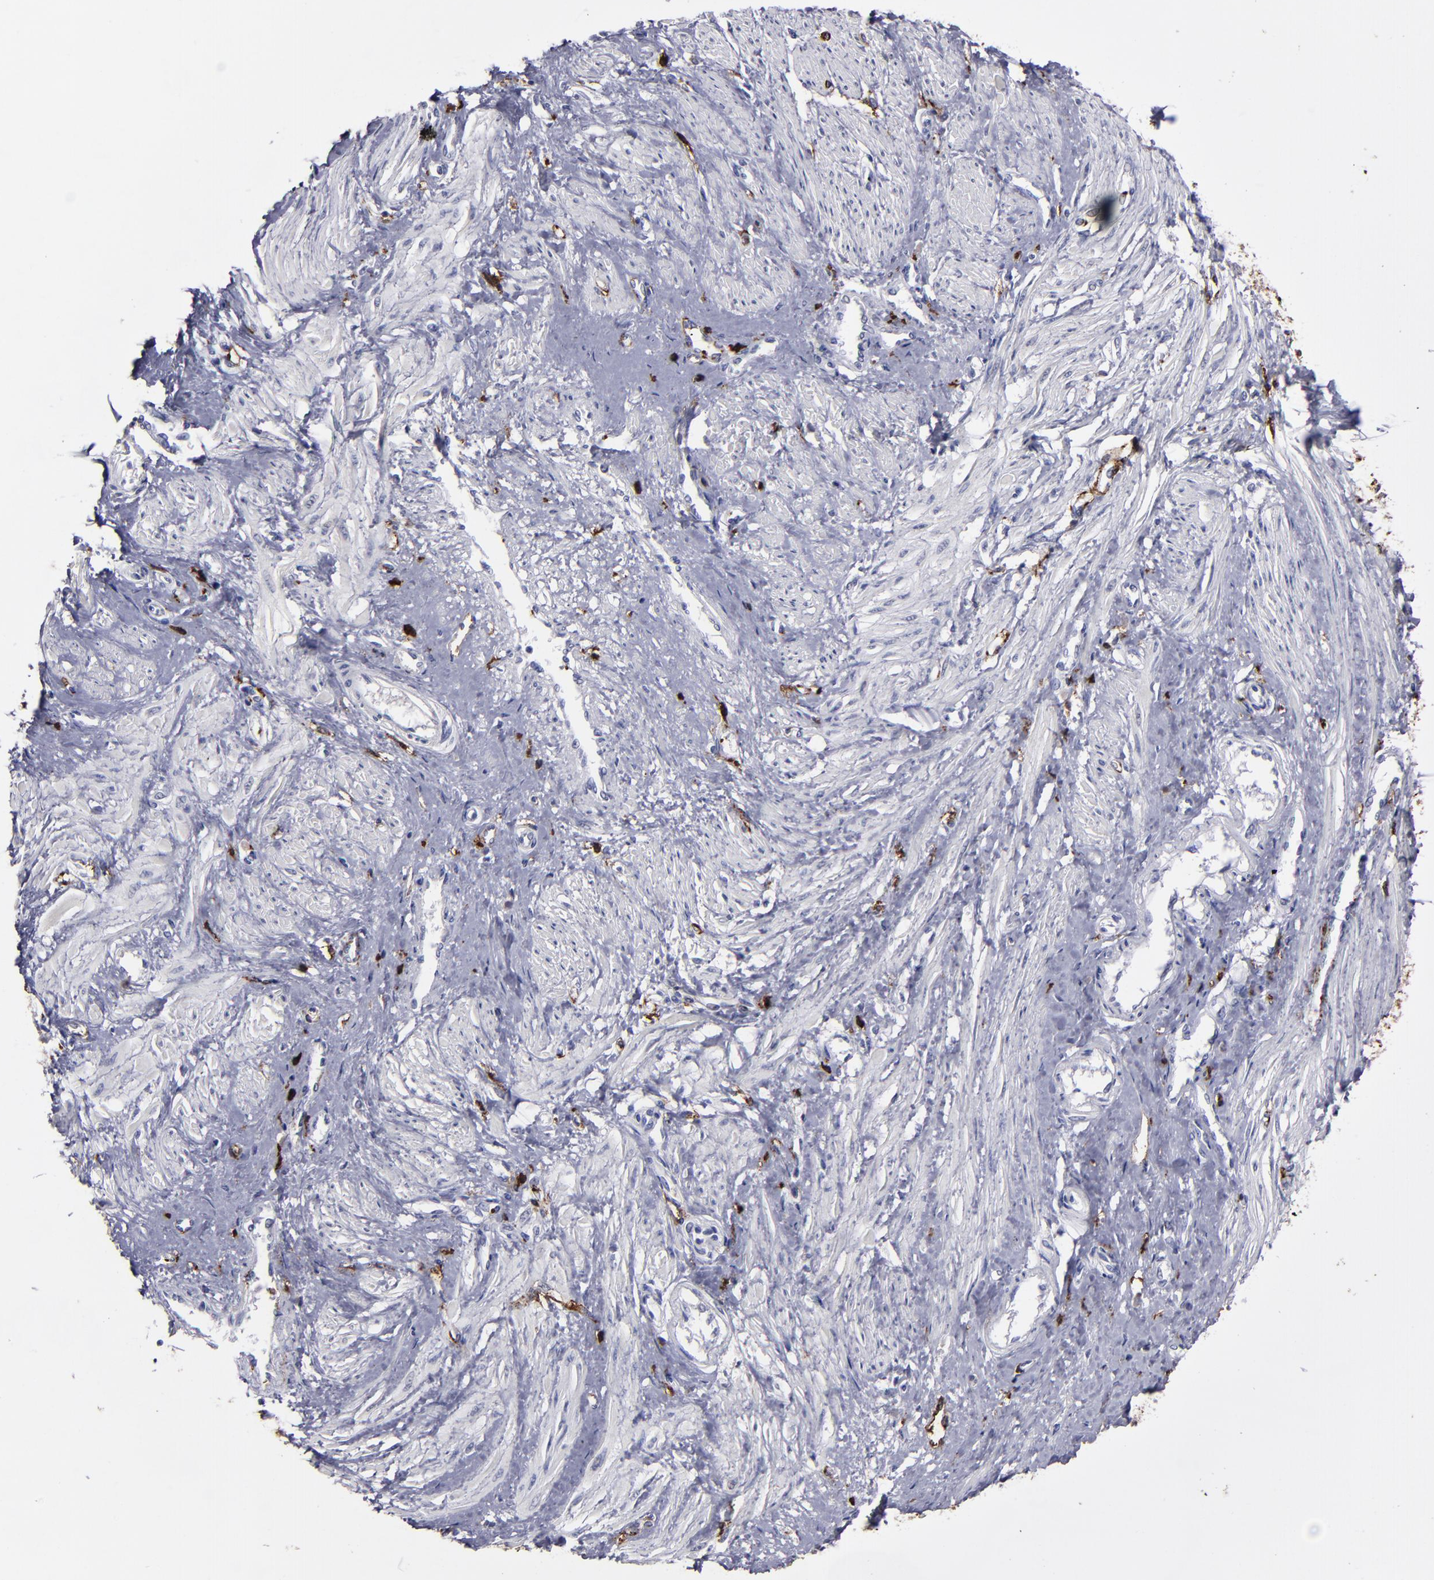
{"staining": {"intensity": "negative", "quantity": "none", "location": "none"}, "tissue": "smooth muscle", "cell_type": "Smooth muscle cells", "image_type": "normal", "snomed": [{"axis": "morphology", "description": "Normal tissue, NOS"}, {"axis": "topography", "description": "Smooth muscle"}, {"axis": "topography", "description": "Uterus"}], "caption": "Immunohistochemical staining of unremarkable human smooth muscle exhibits no significant positivity in smooth muscle cells.", "gene": "CD36", "patient": {"sex": "female", "age": 39}}